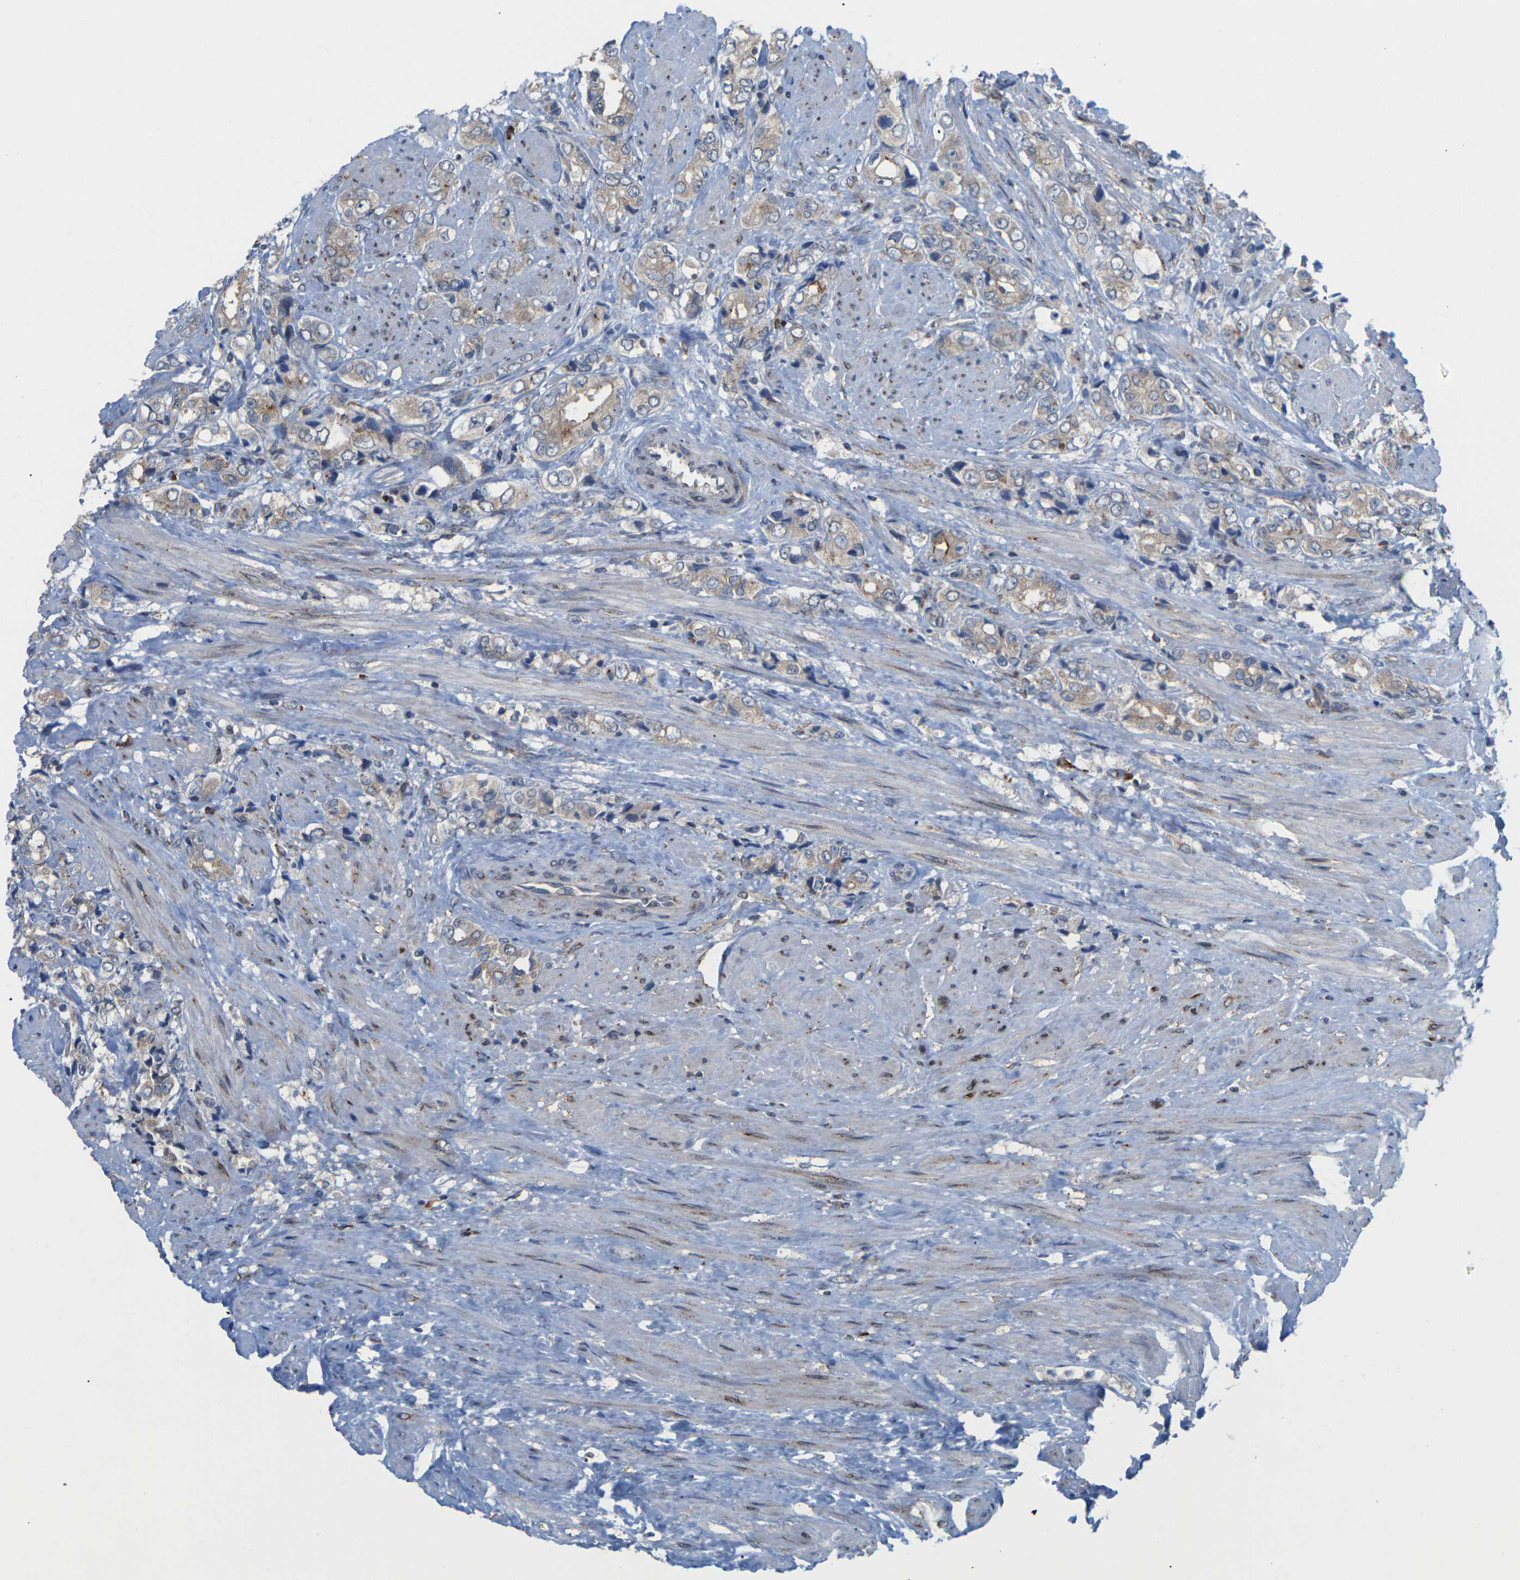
{"staining": {"intensity": "weak", "quantity": ">75%", "location": "cytoplasmic/membranous"}, "tissue": "prostate cancer", "cell_type": "Tumor cells", "image_type": "cancer", "snomed": [{"axis": "morphology", "description": "Adenocarcinoma, High grade"}, {"axis": "topography", "description": "Prostate"}], "caption": "Immunohistochemical staining of human prostate cancer (adenocarcinoma (high-grade)) demonstrates low levels of weak cytoplasmic/membranous protein expression in approximately >75% of tumor cells. The protein of interest is shown in brown color, while the nuclei are stained blue.", "gene": "PDZK1IP1", "patient": {"sex": "male", "age": 61}}